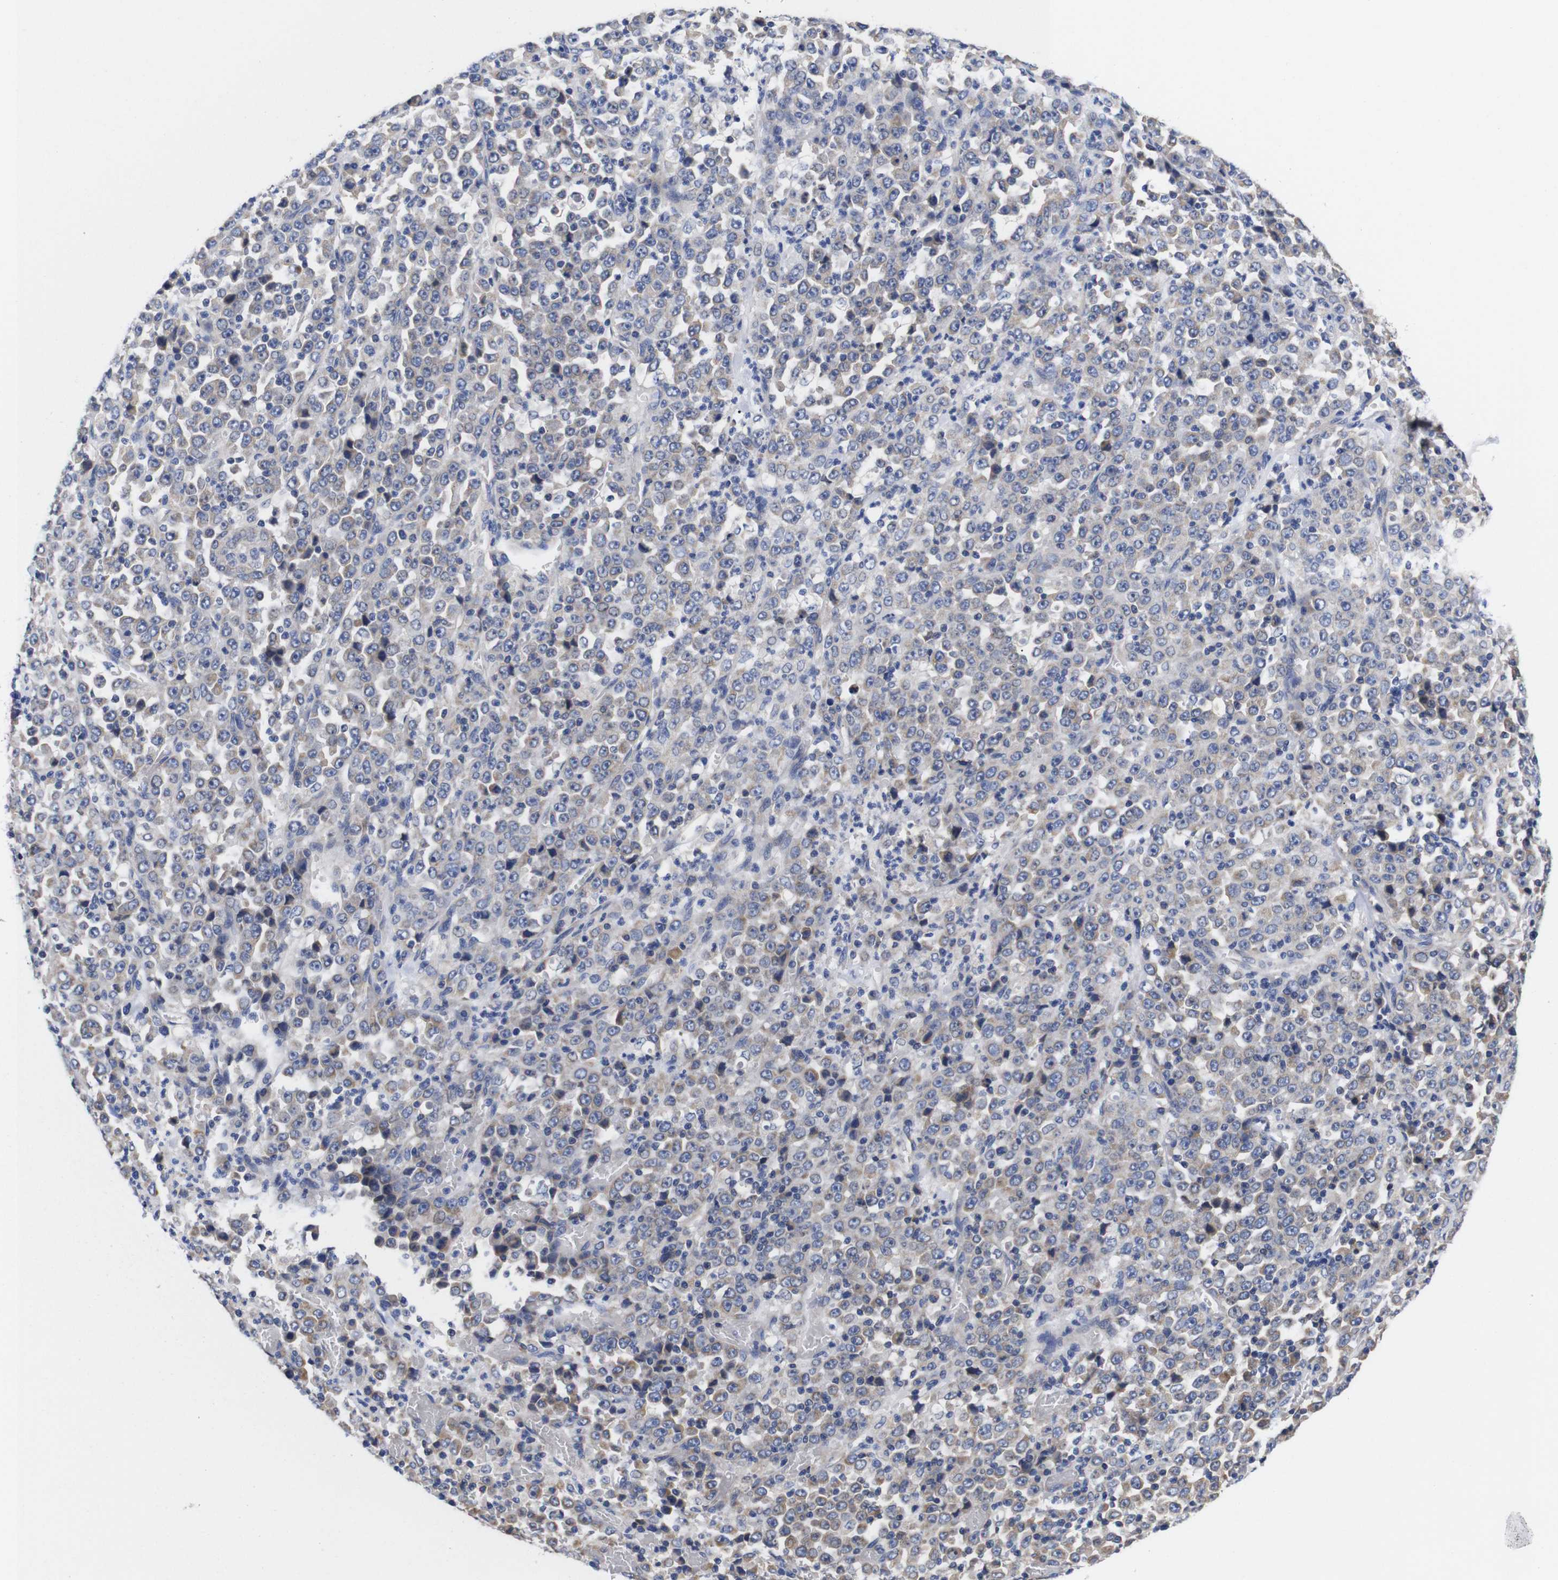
{"staining": {"intensity": "weak", "quantity": "<25%", "location": "cytoplasmic/membranous"}, "tissue": "stomach cancer", "cell_type": "Tumor cells", "image_type": "cancer", "snomed": [{"axis": "morphology", "description": "Normal tissue, NOS"}, {"axis": "morphology", "description": "Adenocarcinoma, NOS"}, {"axis": "topography", "description": "Stomach, upper"}, {"axis": "topography", "description": "Stomach"}], "caption": "High power microscopy micrograph of an immunohistochemistry micrograph of stomach cancer (adenocarcinoma), revealing no significant positivity in tumor cells.", "gene": "OPN3", "patient": {"sex": "male", "age": 59}}